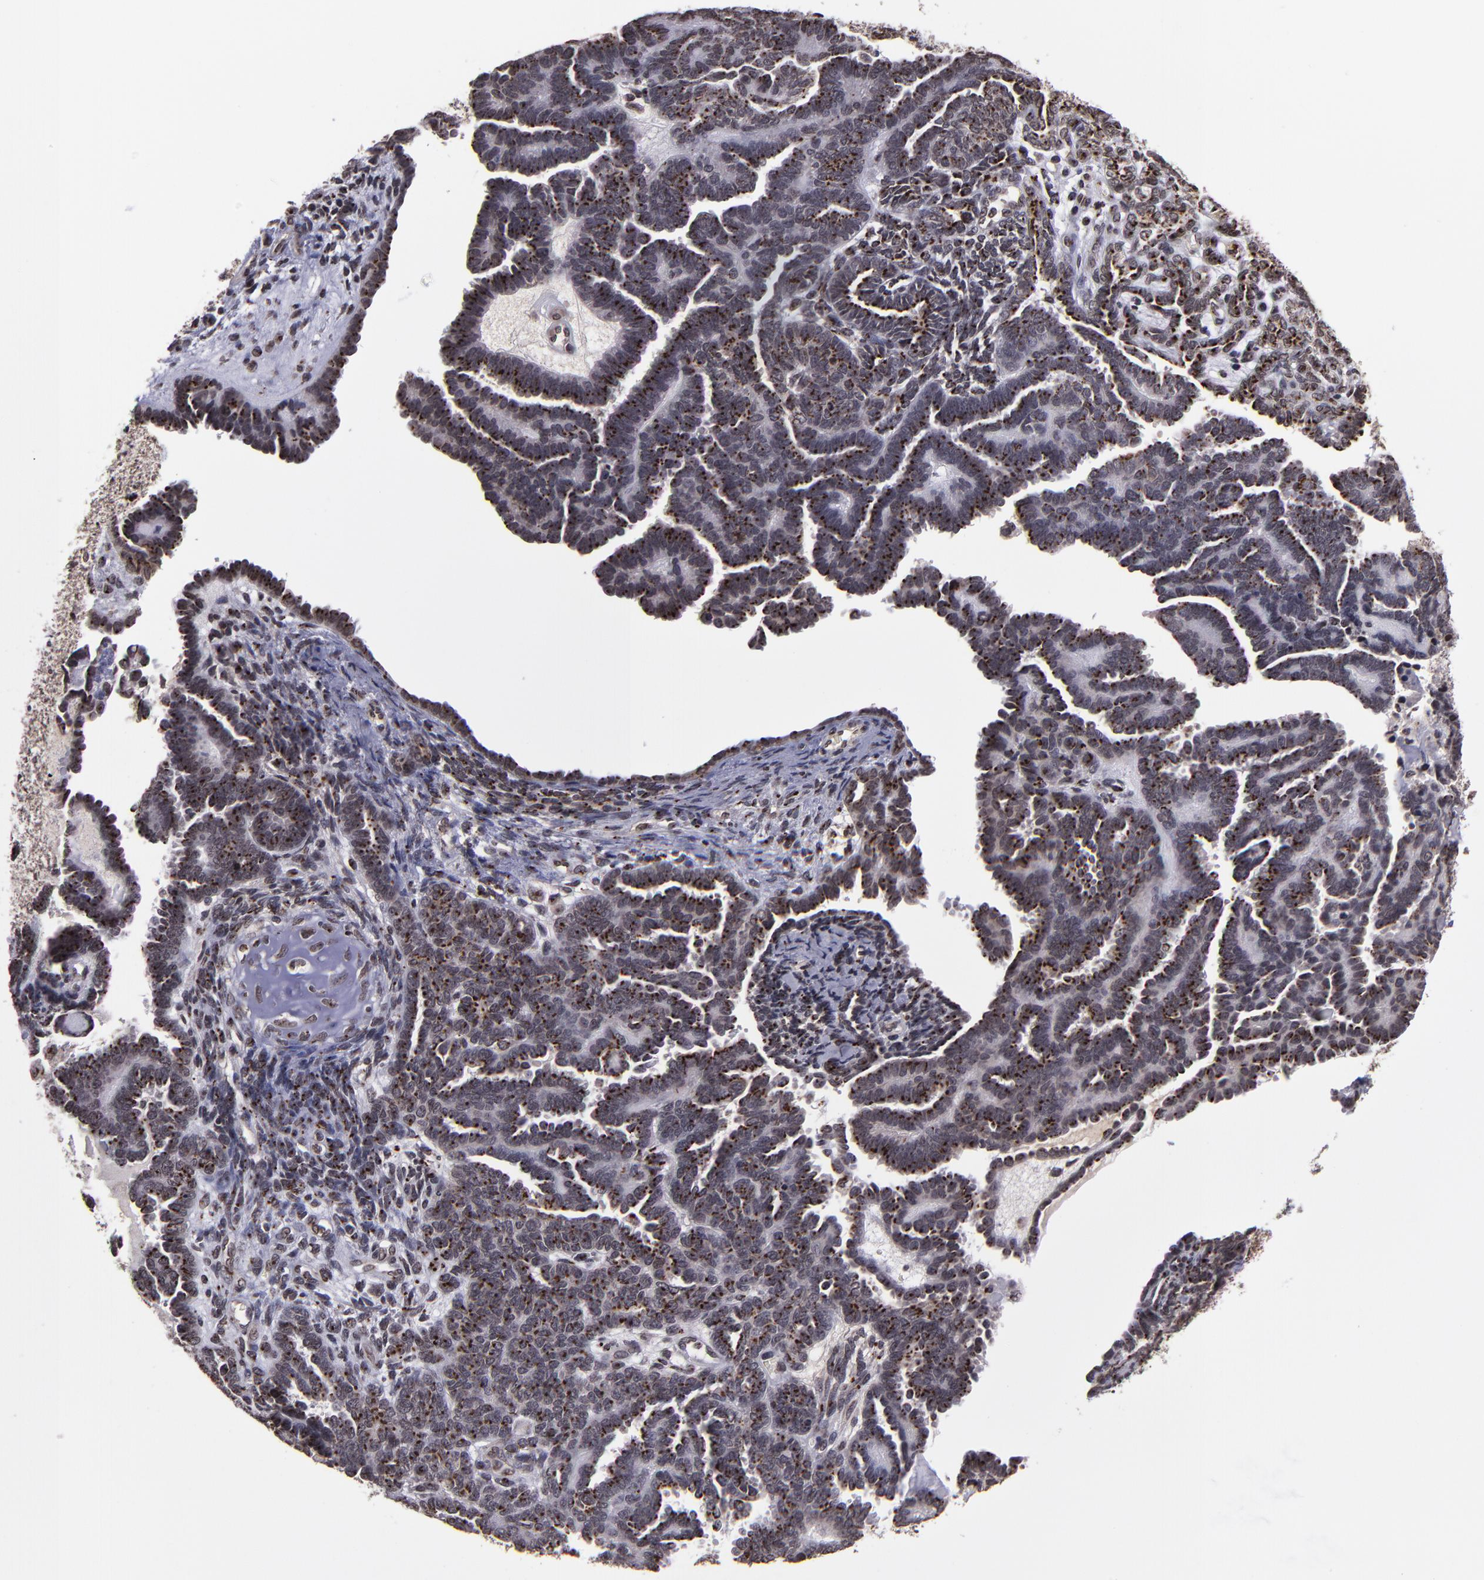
{"staining": {"intensity": "strong", "quantity": ">75%", "location": "cytoplasmic/membranous,nuclear"}, "tissue": "endometrial cancer", "cell_type": "Tumor cells", "image_type": "cancer", "snomed": [{"axis": "morphology", "description": "Neoplasm, malignant, NOS"}, {"axis": "topography", "description": "Endometrium"}], "caption": "Endometrial cancer (malignant neoplasm) stained with immunohistochemistry (IHC) demonstrates strong cytoplasmic/membranous and nuclear positivity in about >75% of tumor cells.", "gene": "CSDC2", "patient": {"sex": "female", "age": 74}}